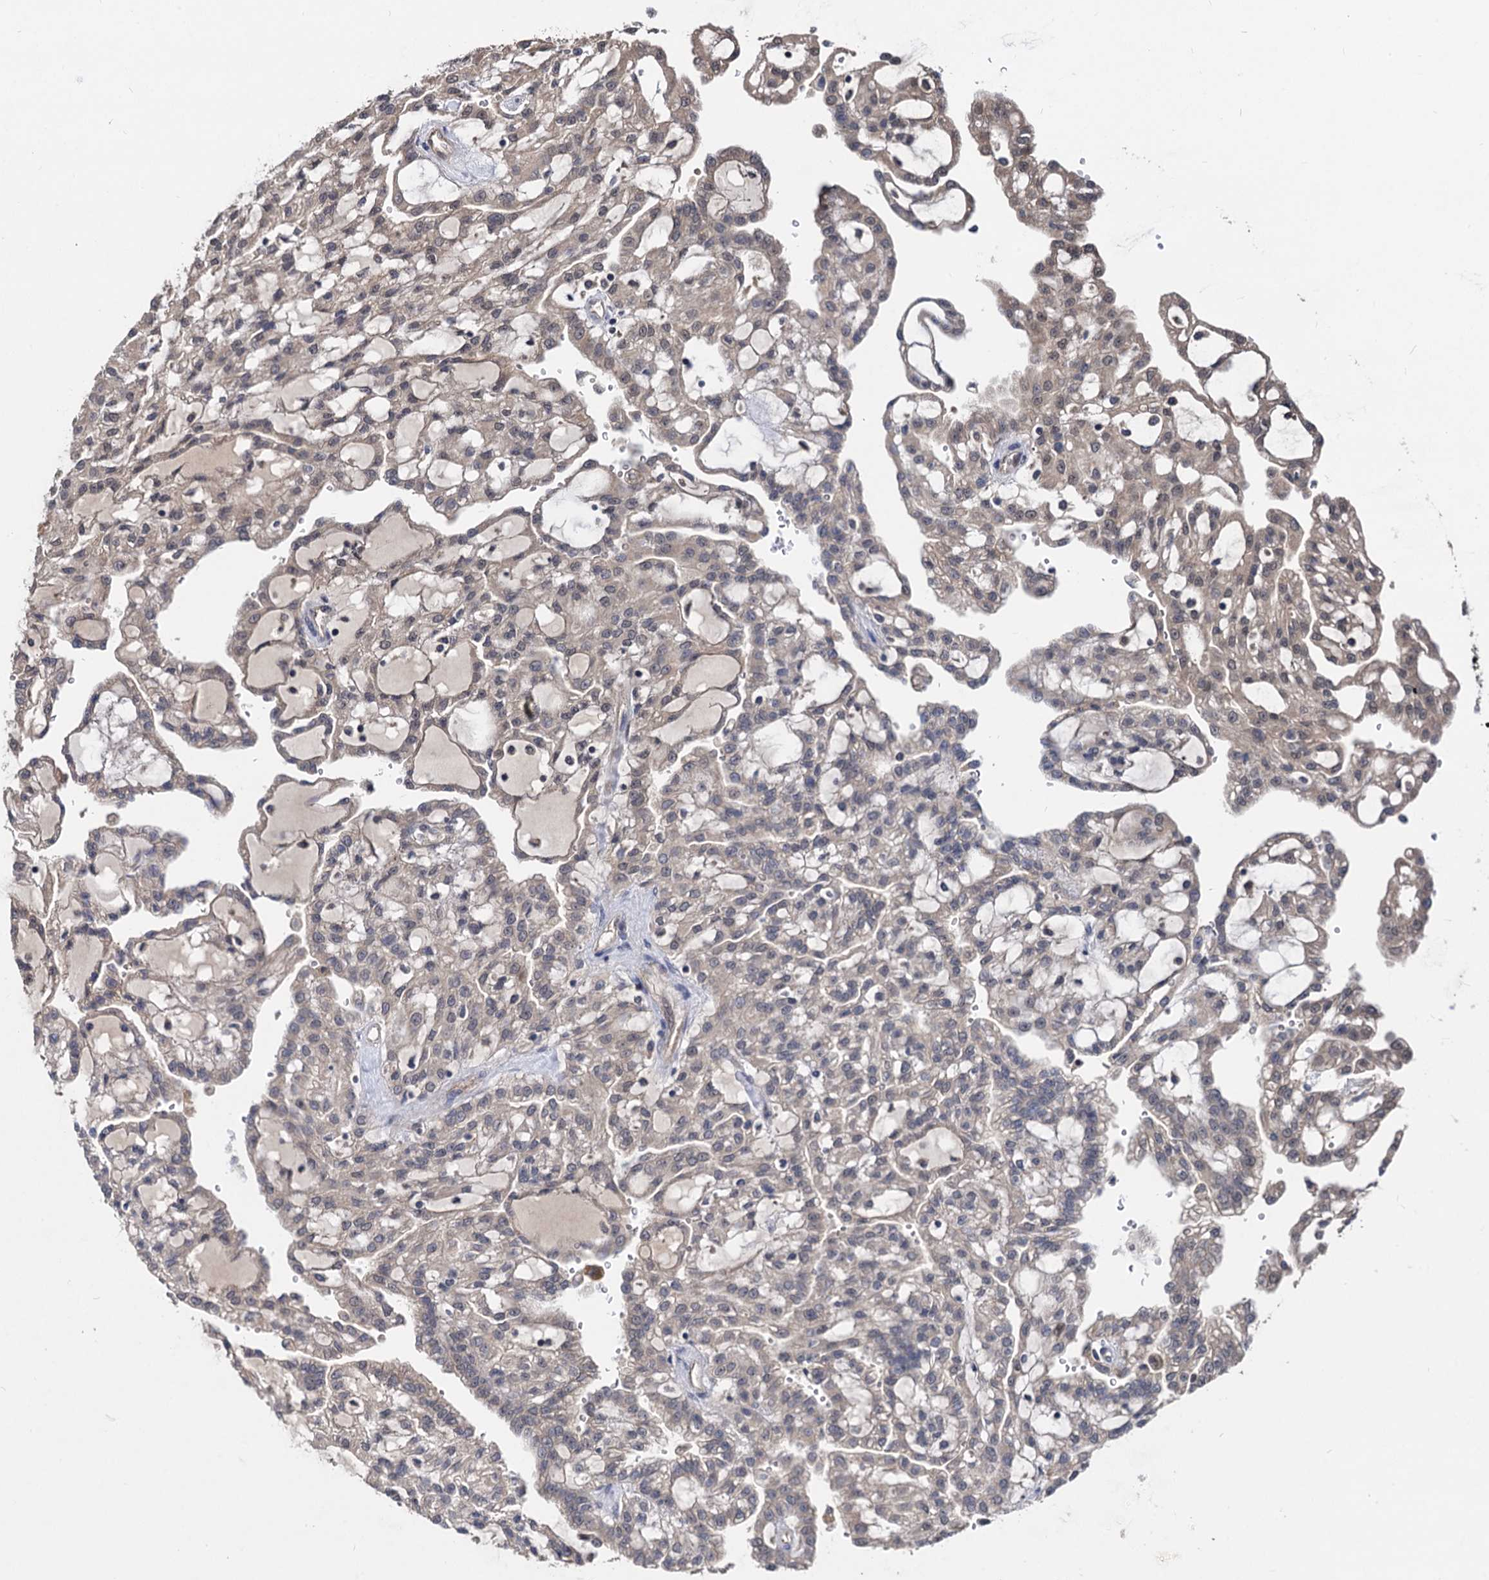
{"staining": {"intensity": "negative", "quantity": "none", "location": "none"}, "tissue": "renal cancer", "cell_type": "Tumor cells", "image_type": "cancer", "snomed": [{"axis": "morphology", "description": "Adenocarcinoma, NOS"}, {"axis": "topography", "description": "Kidney"}], "caption": "DAB (3,3'-diaminobenzidine) immunohistochemical staining of human adenocarcinoma (renal) demonstrates no significant positivity in tumor cells.", "gene": "PSMD4", "patient": {"sex": "male", "age": 63}}